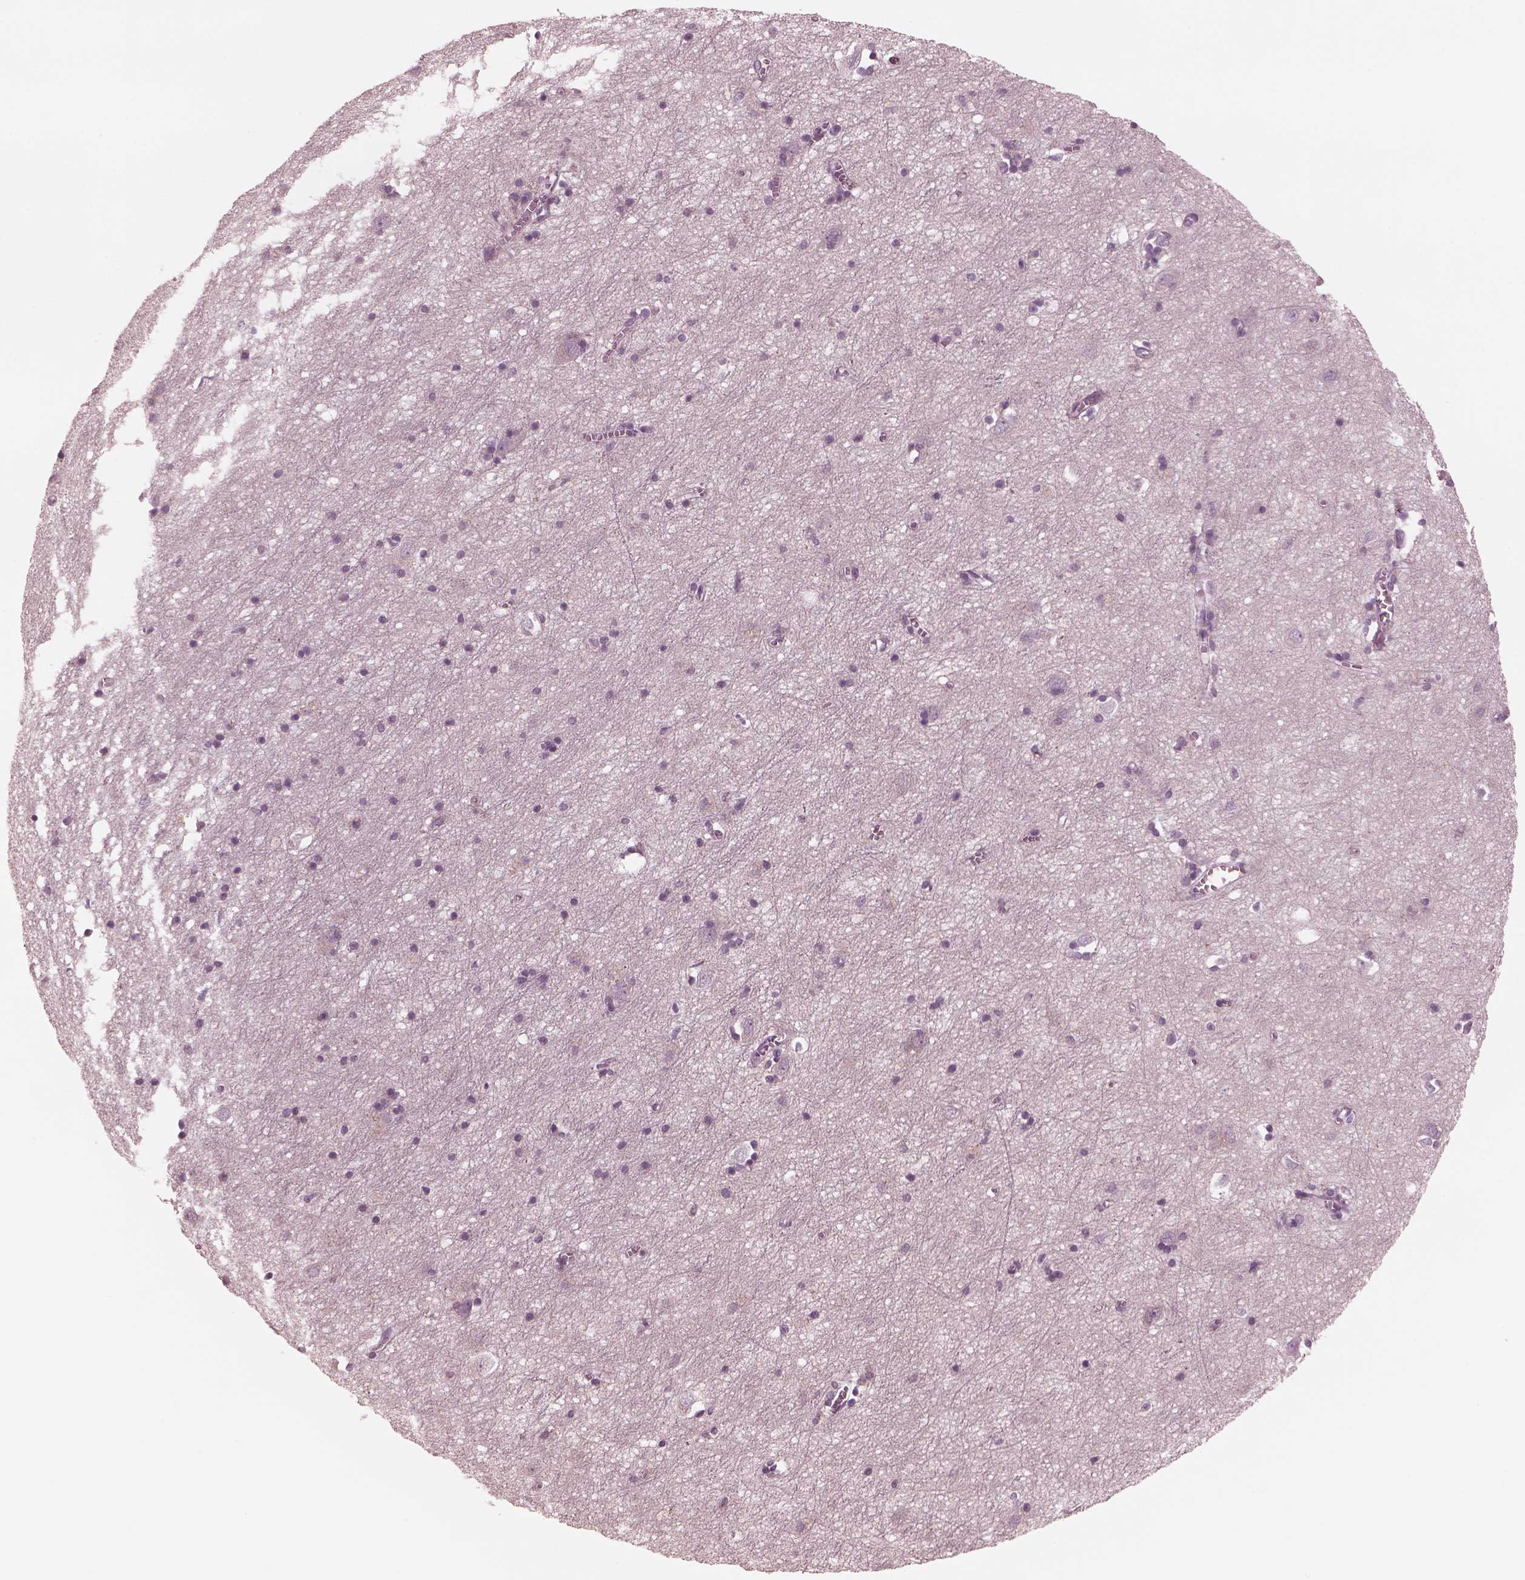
{"staining": {"intensity": "negative", "quantity": "none", "location": "none"}, "tissue": "cerebral cortex", "cell_type": "Endothelial cells", "image_type": "normal", "snomed": [{"axis": "morphology", "description": "Normal tissue, NOS"}, {"axis": "topography", "description": "Cerebral cortex"}], "caption": "An immunohistochemistry histopathology image of benign cerebral cortex is shown. There is no staining in endothelial cells of cerebral cortex.", "gene": "CELSR3", "patient": {"sex": "male", "age": 70}}